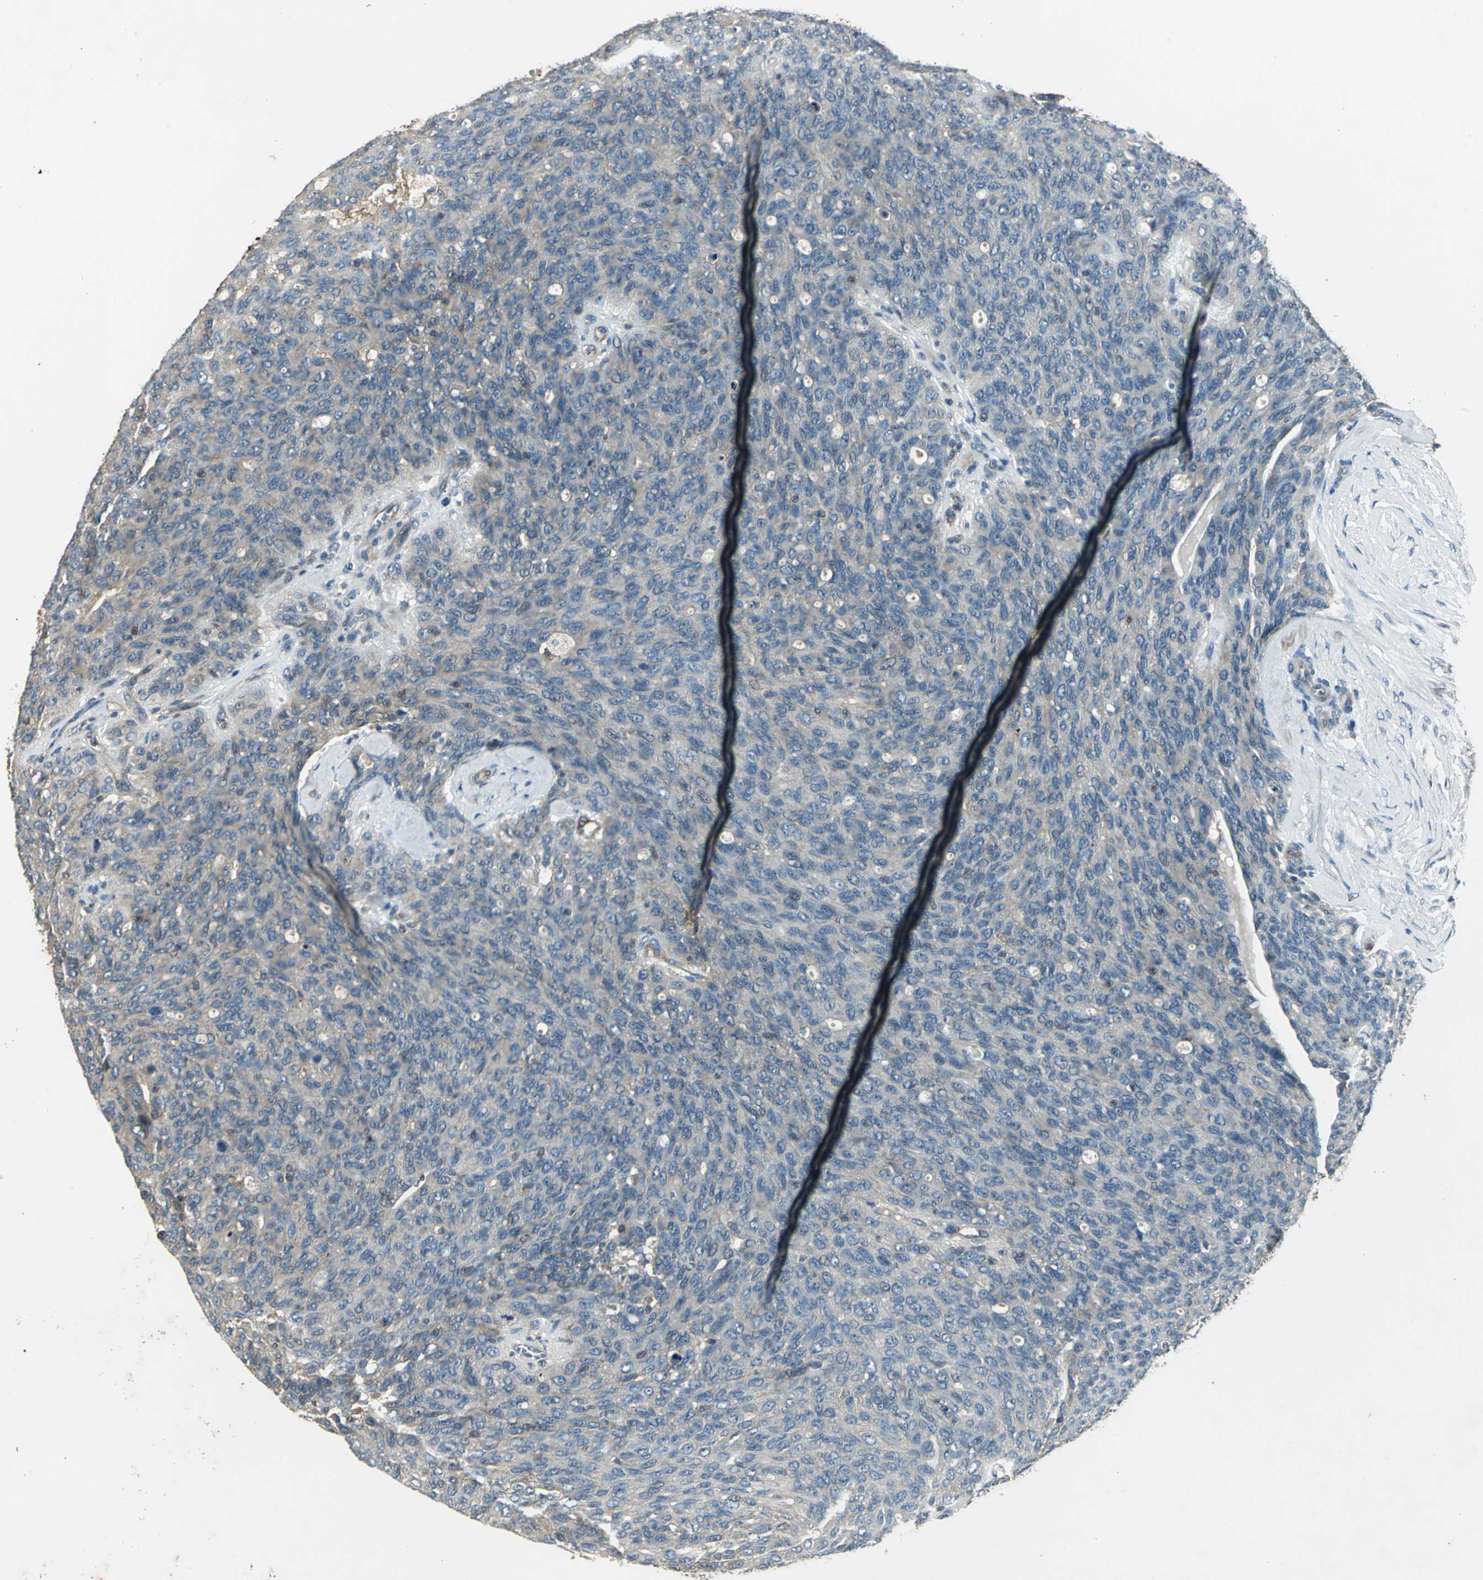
{"staining": {"intensity": "weak", "quantity": "25%-75%", "location": "cytoplasmic/membranous"}, "tissue": "ovarian cancer", "cell_type": "Tumor cells", "image_type": "cancer", "snomed": [{"axis": "morphology", "description": "Carcinoma, endometroid"}, {"axis": "topography", "description": "Ovary"}], "caption": "IHC micrograph of neoplastic tissue: human ovarian endometroid carcinoma stained using IHC shows low levels of weak protein expression localized specifically in the cytoplasmic/membranous of tumor cells, appearing as a cytoplasmic/membranous brown color.", "gene": "RAPGEF1", "patient": {"sex": "female", "age": 60}}